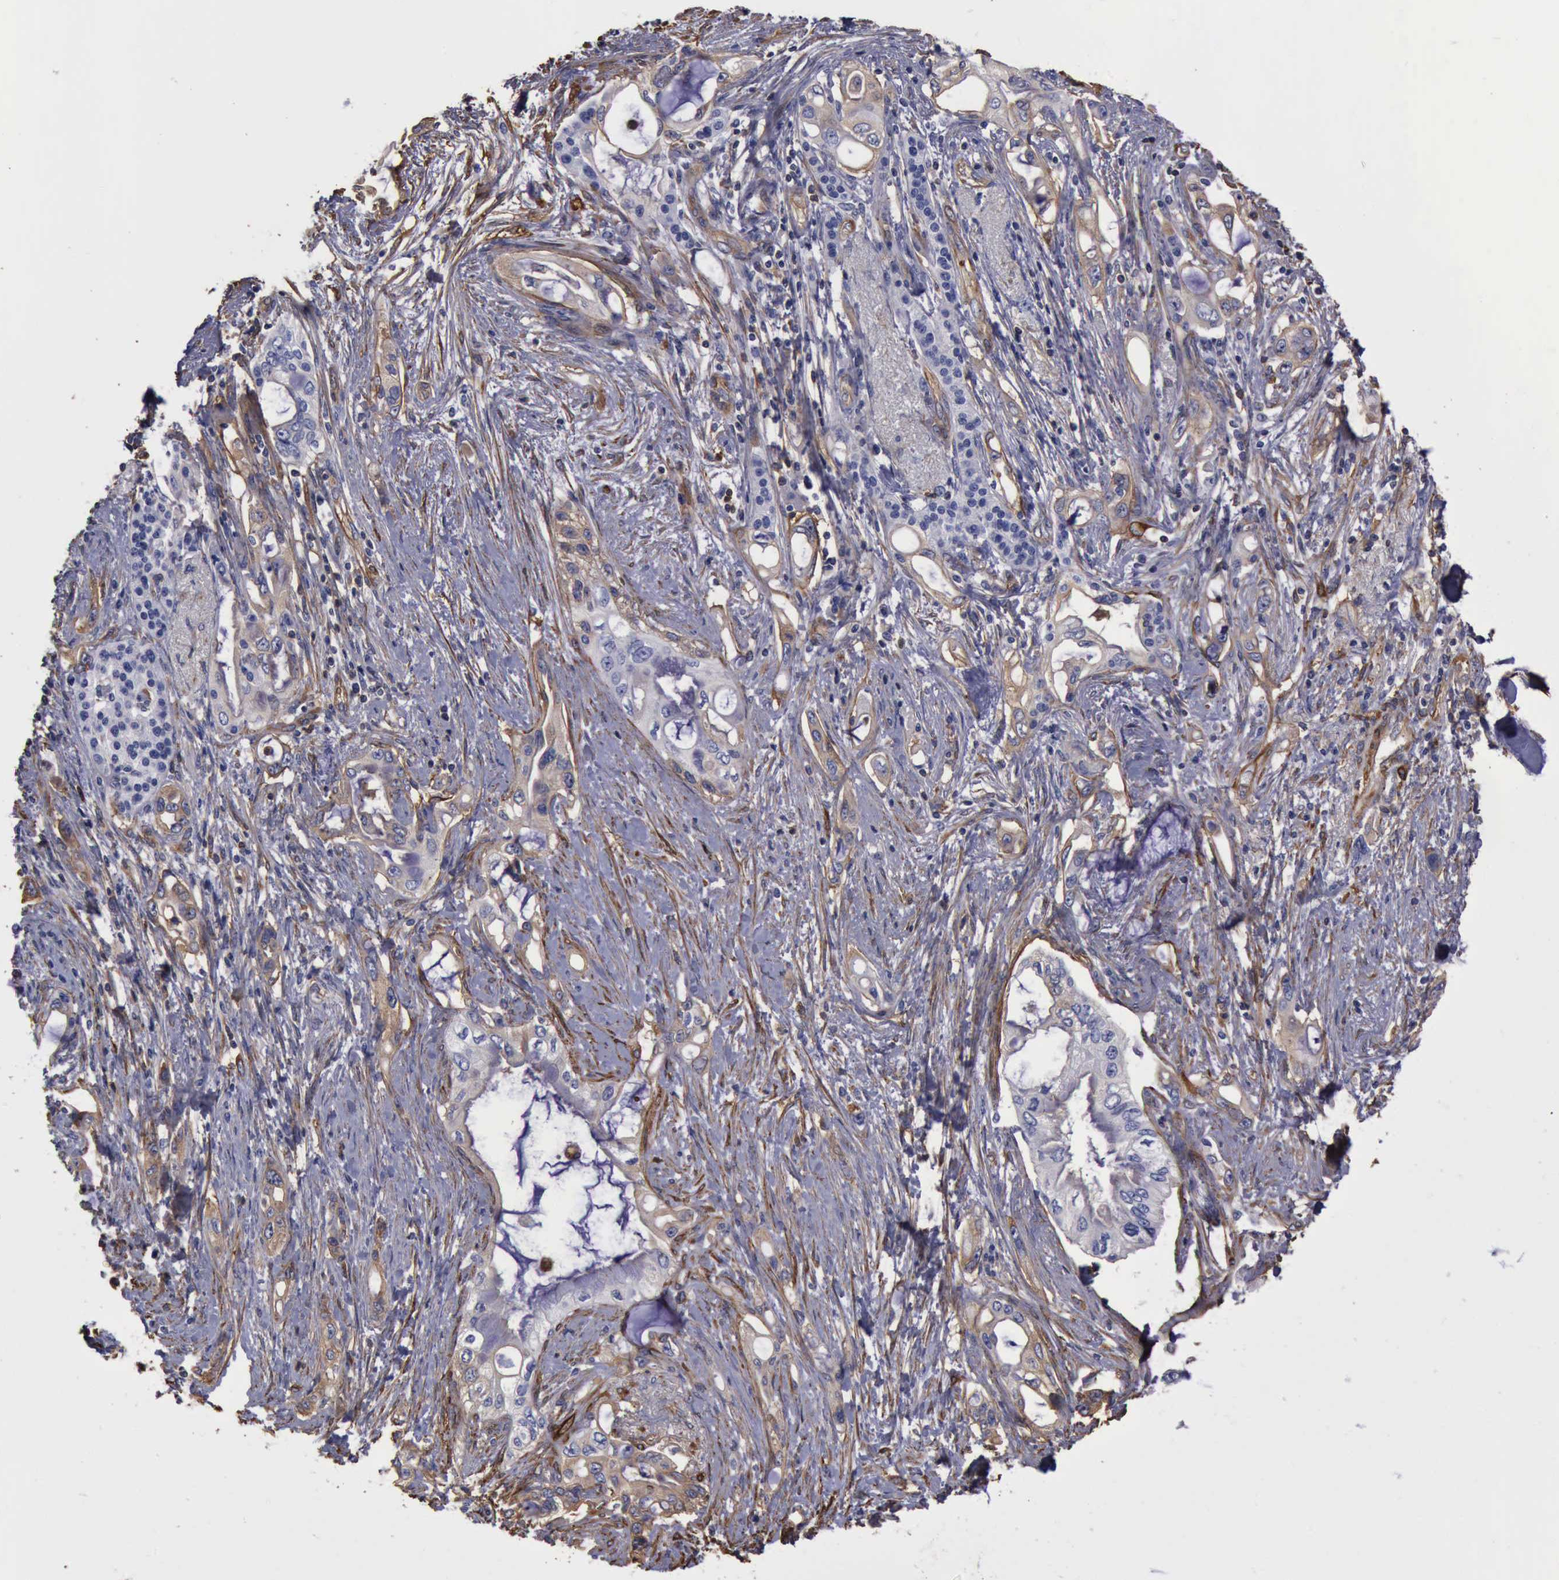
{"staining": {"intensity": "weak", "quantity": "<25%", "location": "cytoplasmic/membranous"}, "tissue": "pancreatic cancer", "cell_type": "Tumor cells", "image_type": "cancer", "snomed": [{"axis": "morphology", "description": "Adenocarcinoma, NOS"}, {"axis": "topography", "description": "Pancreas"}], "caption": "Immunohistochemistry (IHC) micrograph of neoplastic tissue: human pancreatic adenocarcinoma stained with DAB demonstrates no significant protein expression in tumor cells.", "gene": "FLNA", "patient": {"sex": "female", "age": 70}}